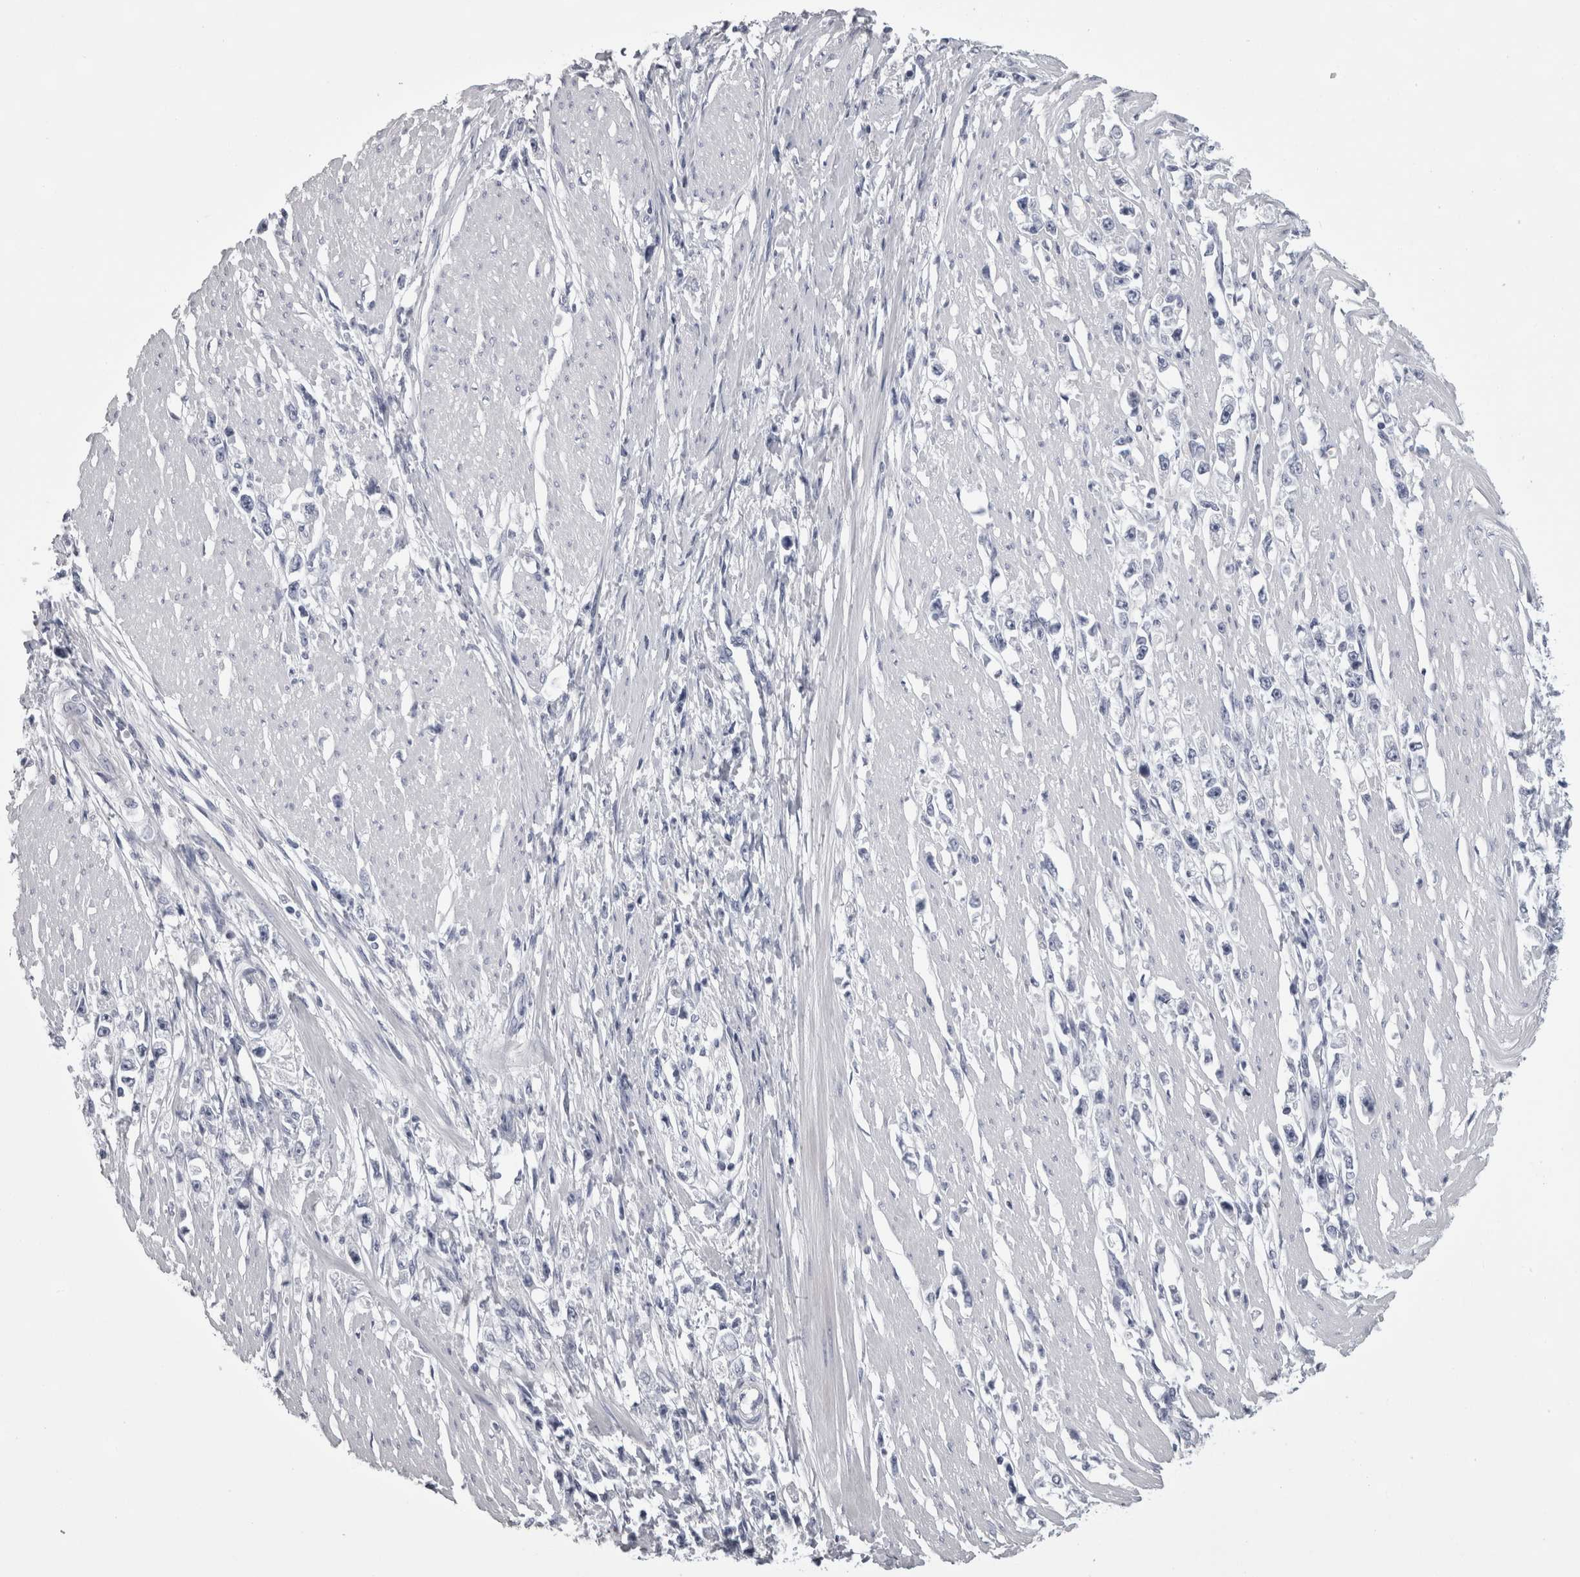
{"staining": {"intensity": "negative", "quantity": "none", "location": "none"}, "tissue": "stomach cancer", "cell_type": "Tumor cells", "image_type": "cancer", "snomed": [{"axis": "morphology", "description": "Adenocarcinoma, NOS"}, {"axis": "topography", "description": "Stomach"}], "caption": "Immunohistochemistry image of neoplastic tissue: stomach adenocarcinoma stained with DAB shows no significant protein staining in tumor cells. (Brightfield microscopy of DAB (3,3'-diaminobenzidine) IHC at high magnification).", "gene": "AFMID", "patient": {"sex": "female", "age": 59}}